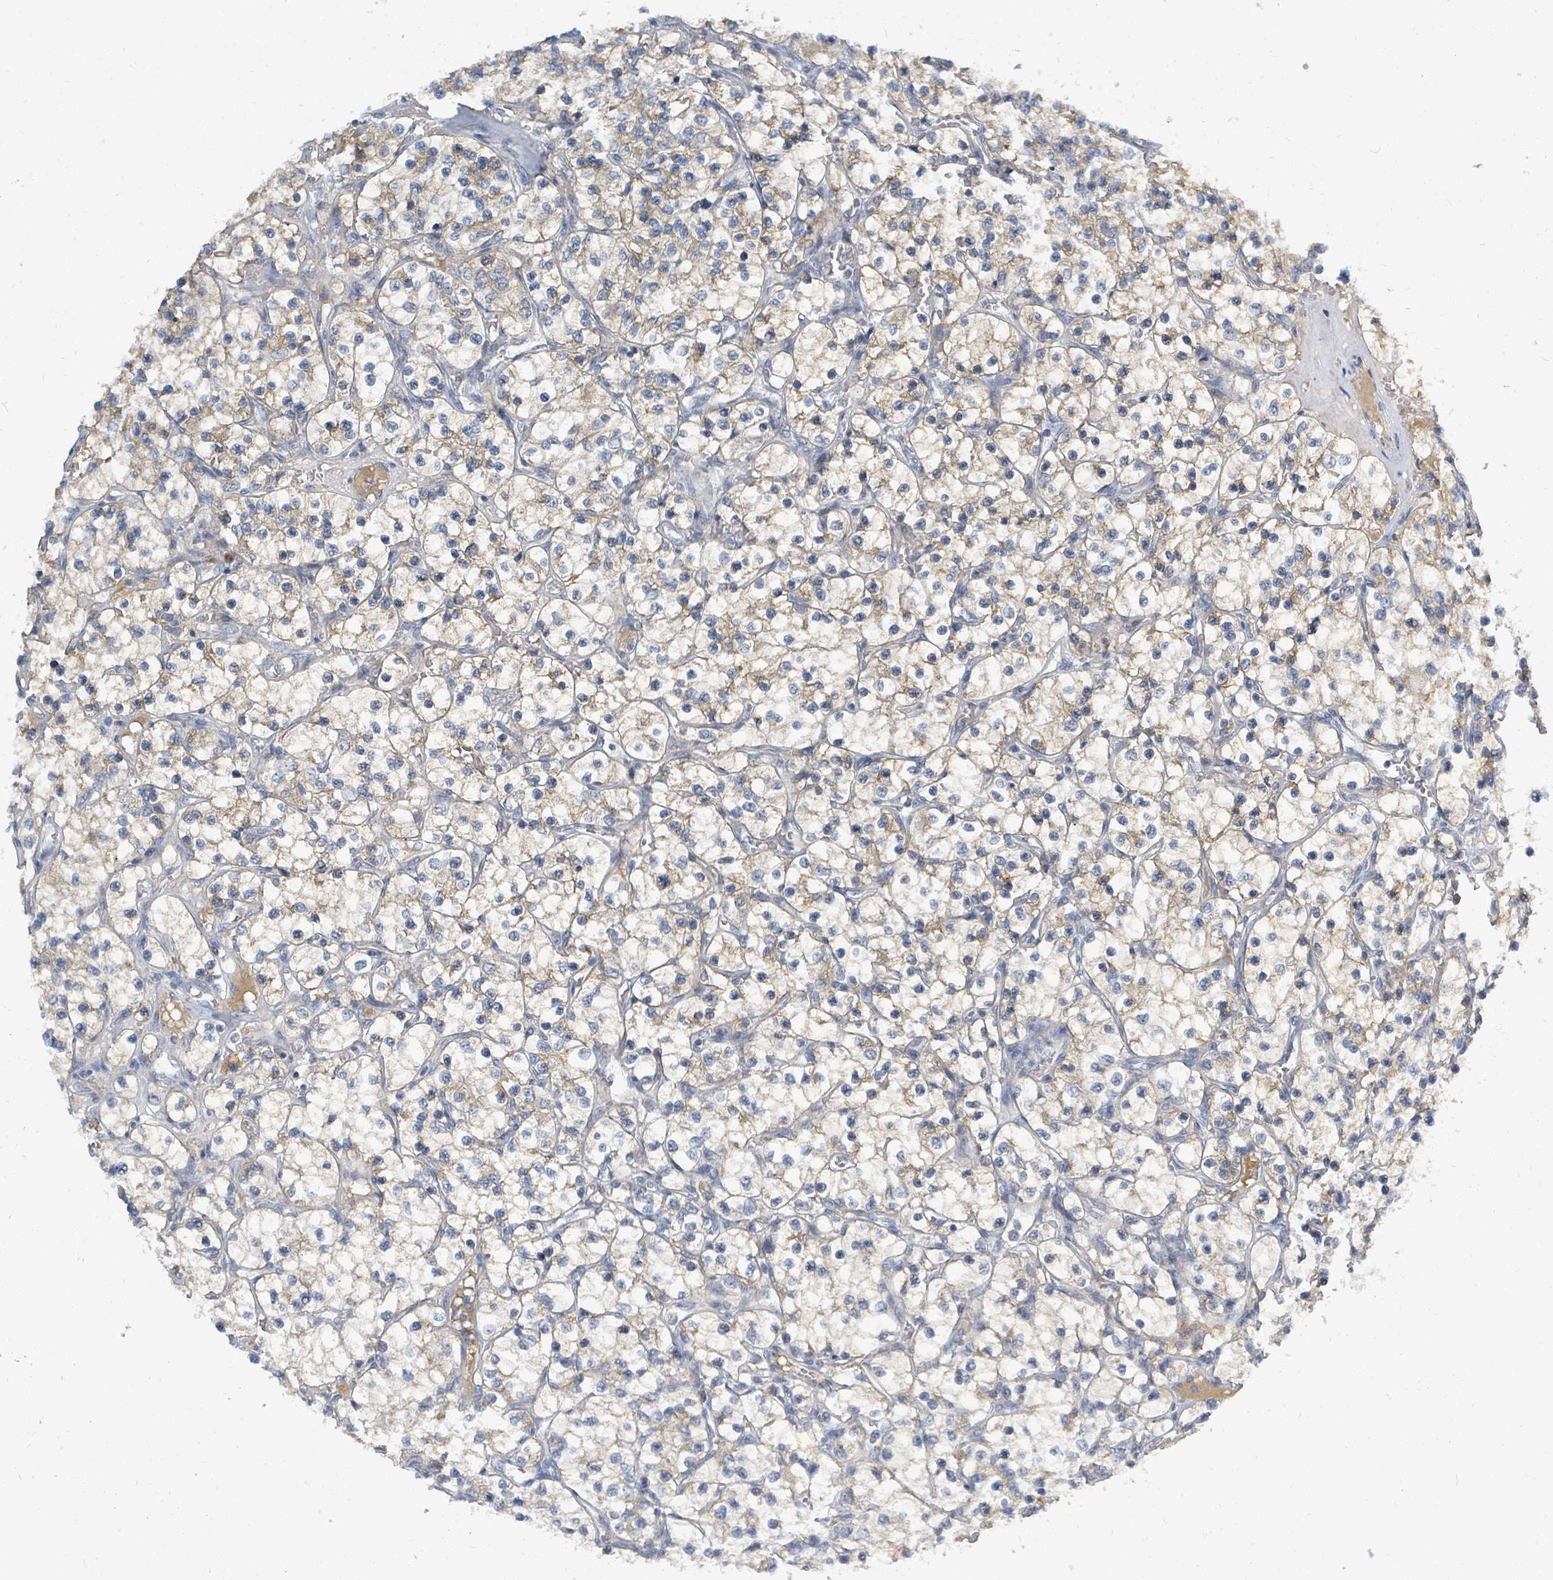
{"staining": {"intensity": "weak", "quantity": "25%-75%", "location": "cytoplasmic/membranous"}, "tissue": "renal cancer", "cell_type": "Tumor cells", "image_type": "cancer", "snomed": [{"axis": "morphology", "description": "Adenocarcinoma, NOS"}, {"axis": "topography", "description": "Kidney"}], "caption": "Renal cancer tissue displays weak cytoplasmic/membranous staining in approximately 25%-75% of tumor cells, visualized by immunohistochemistry. The staining was performed using DAB to visualize the protein expression in brown, while the nuclei were stained in blue with hematoxylin (Magnification: 20x).", "gene": "SLC25A23", "patient": {"sex": "female", "age": 69}}